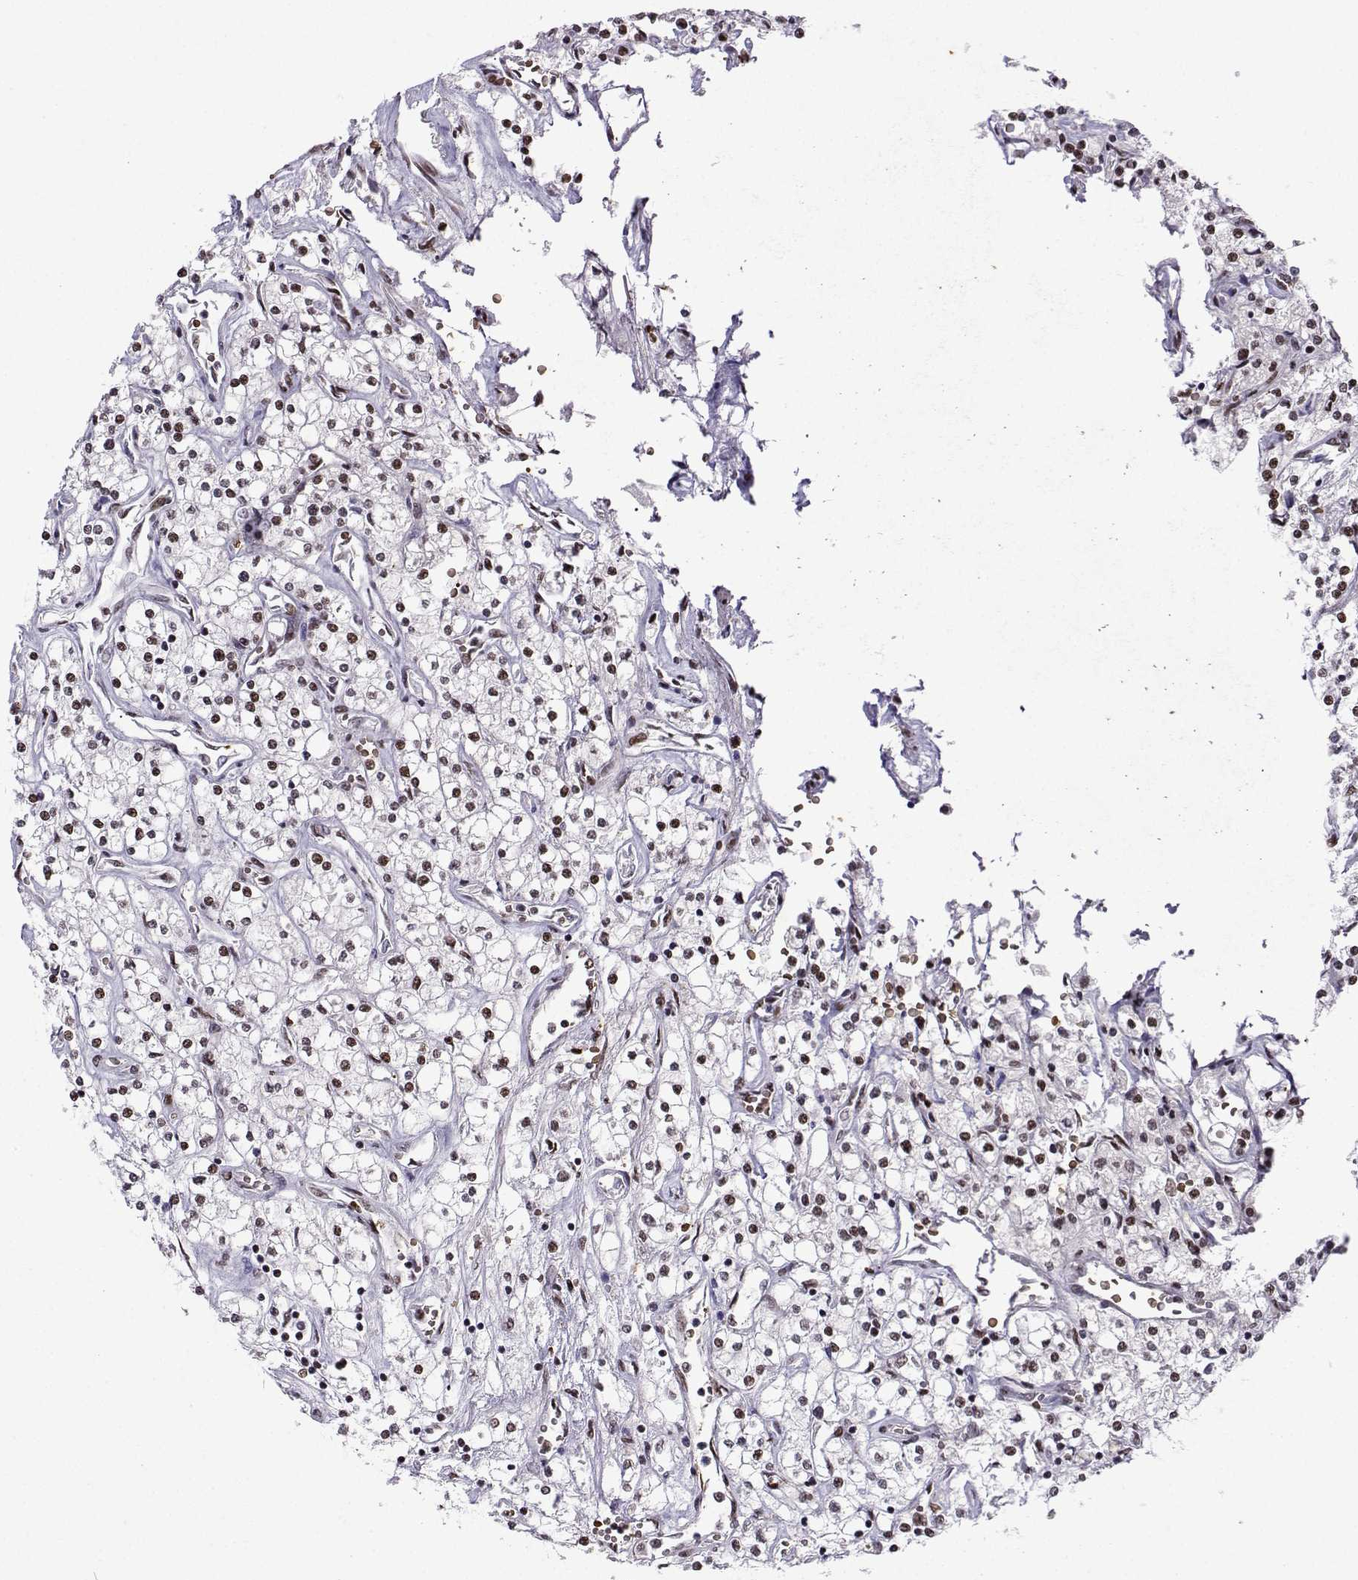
{"staining": {"intensity": "weak", "quantity": "25%-75%", "location": "nuclear"}, "tissue": "renal cancer", "cell_type": "Tumor cells", "image_type": "cancer", "snomed": [{"axis": "morphology", "description": "Adenocarcinoma, NOS"}, {"axis": "topography", "description": "Kidney"}], "caption": "This is an image of IHC staining of adenocarcinoma (renal), which shows weak positivity in the nuclear of tumor cells.", "gene": "CCNK", "patient": {"sex": "male", "age": 80}}